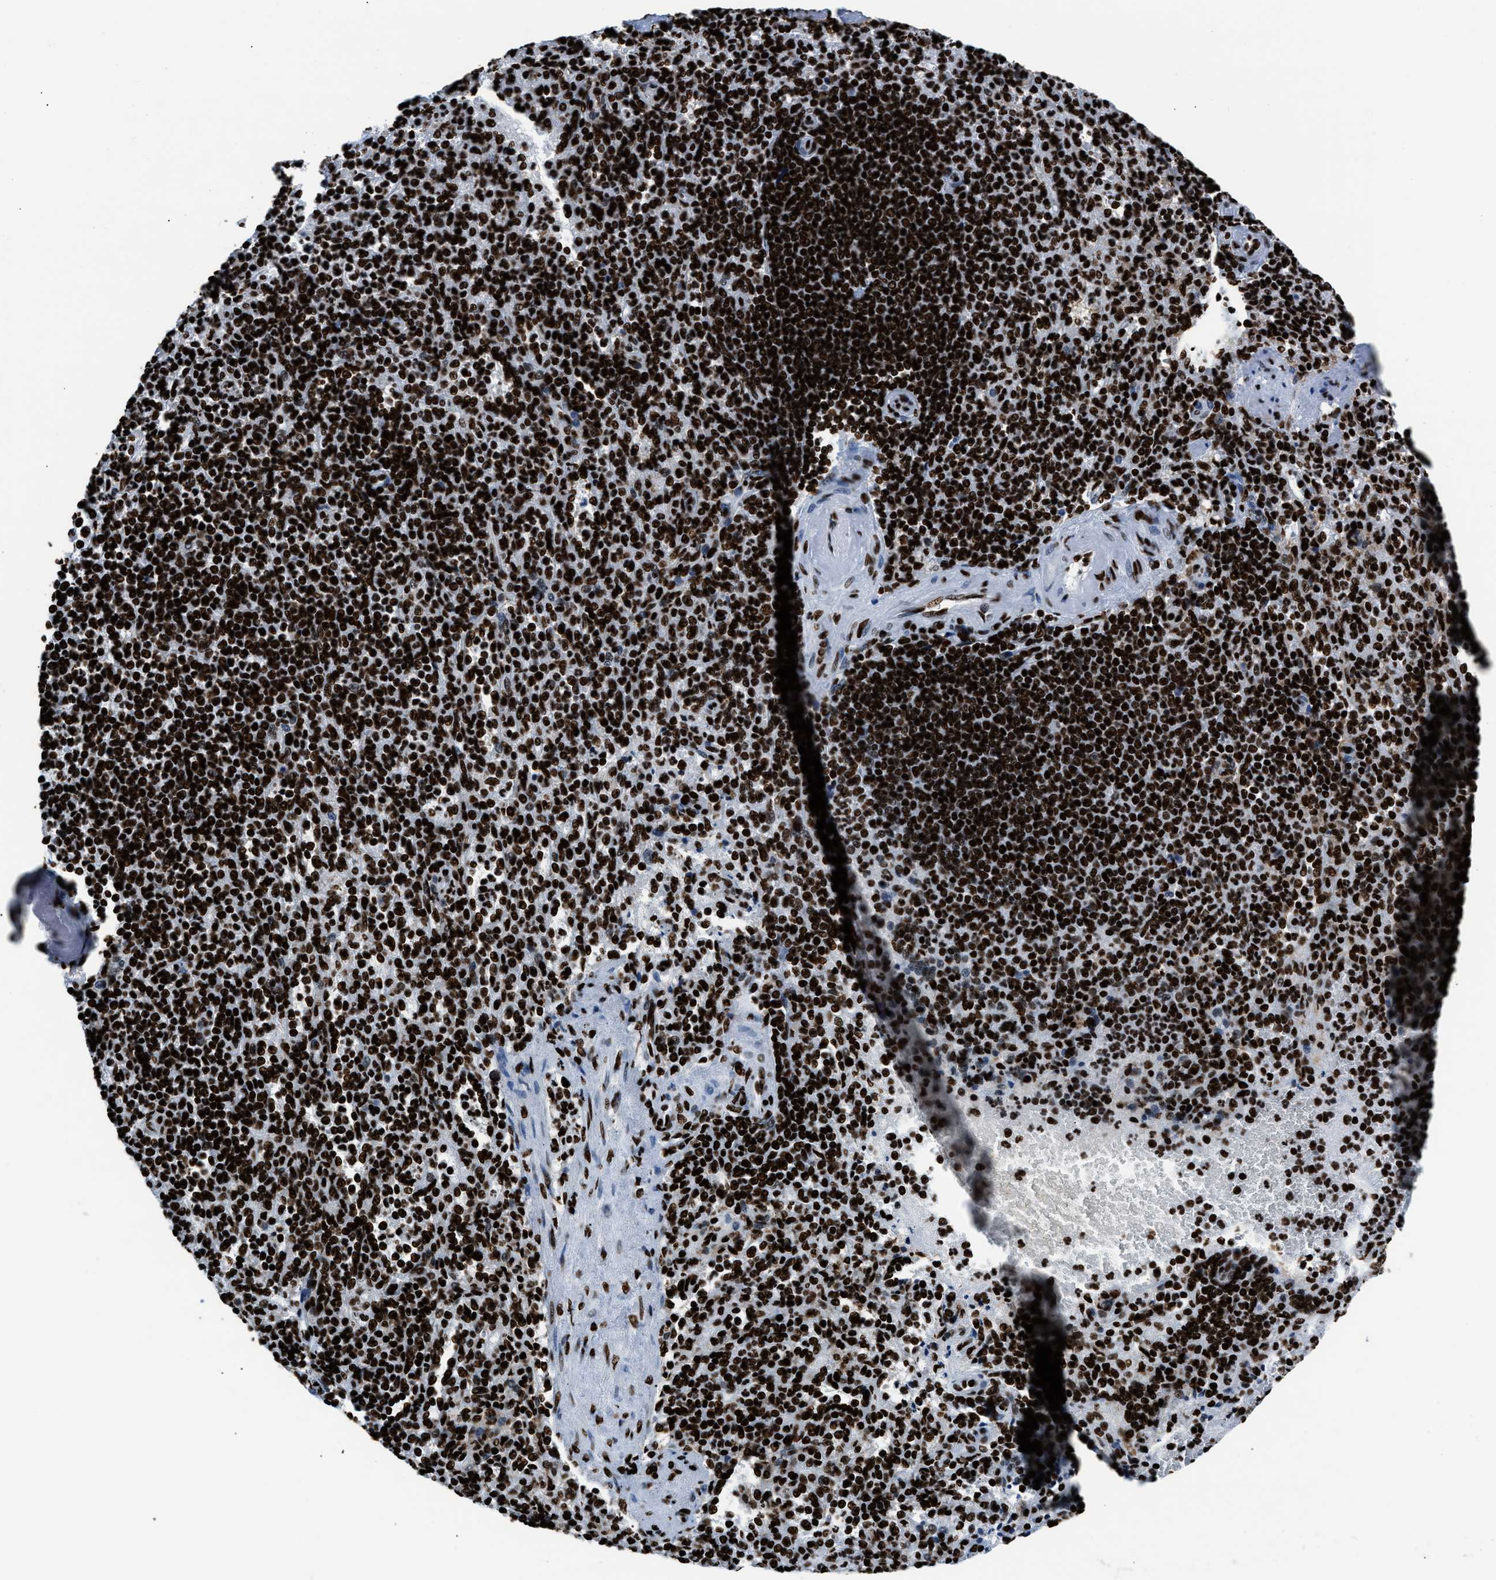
{"staining": {"intensity": "strong", "quantity": ">75%", "location": "nuclear"}, "tissue": "spleen", "cell_type": "Cells in red pulp", "image_type": "normal", "snomed": [{"axis": "morphology", "description": "Normal tissue, NOS"}, {"axis": "topography", "description": "Spleen"}], "caption": "An immunohistochemistry photomicrograph of benign tissue is shown. Protein staining in brown highlights strong nuclear positivity in spleen within cells in red pulp.", "gene": "HNRNPM", "patient": {"sex": "female", "age": 74}}